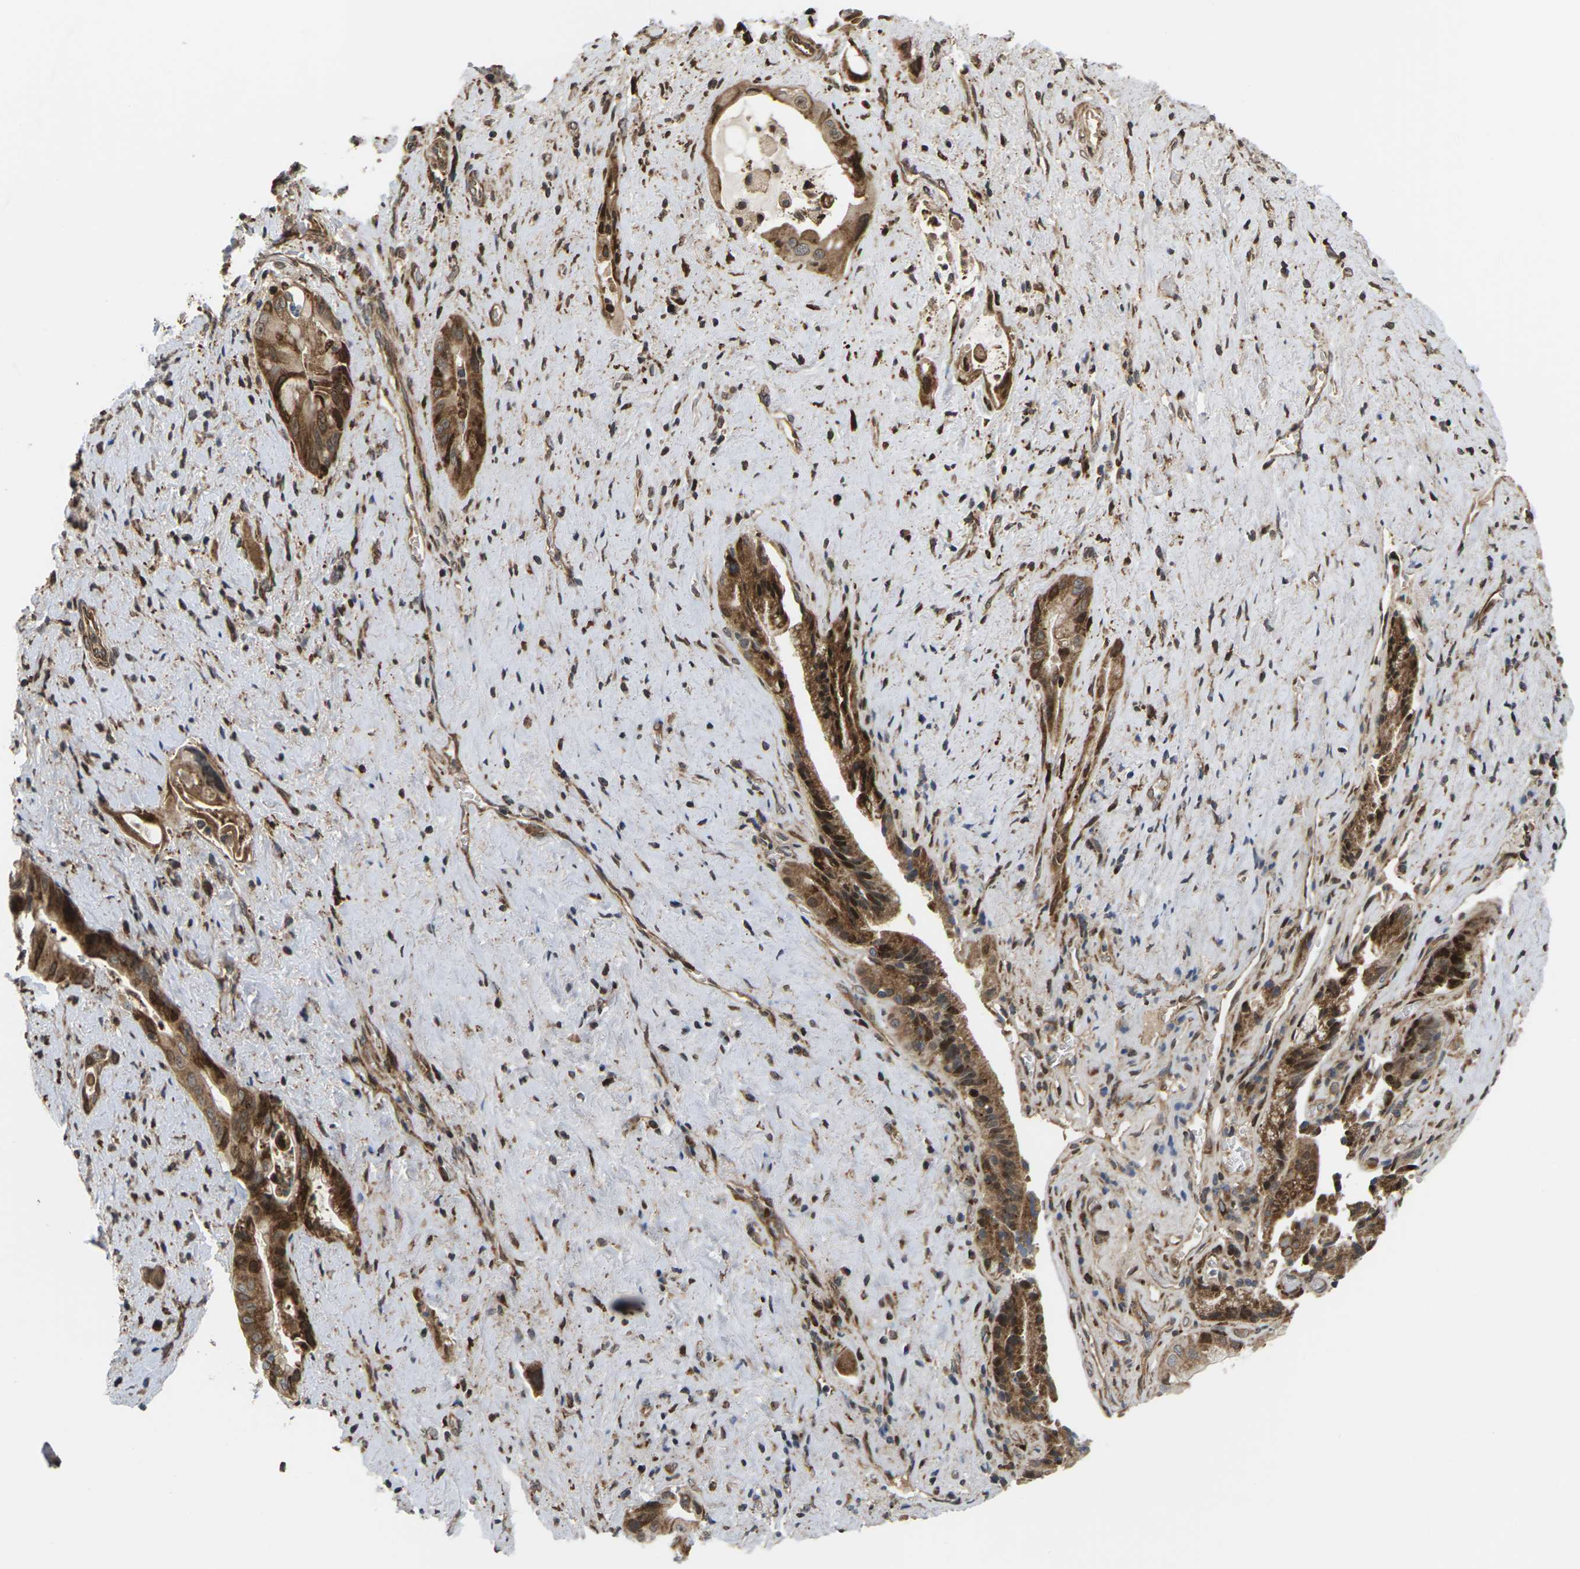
{"staining": {"intensity": "moderate", "quantity": ">75%", "location": "cytoplasmic/membranous,nuclear"}, "tissue": "pancreatic cancer", "cell_type": "Tumor cells", "image_type": "cancer", "snomed": [{"axis": "morphology", "description": "Adenocarcinoma, NOS"}, {"axis": "topography", "description": "Pancreas"}], "caption": "Pancreatic cancer (adenocarcinoma) stained for a protein (brown) exhibits moderate cytoplasmic/membranous and nuclear positive staining in approximately >75% of tumor cells.", "gene": "ROBO1", "patient": {"sex": "male", "age": 77}}